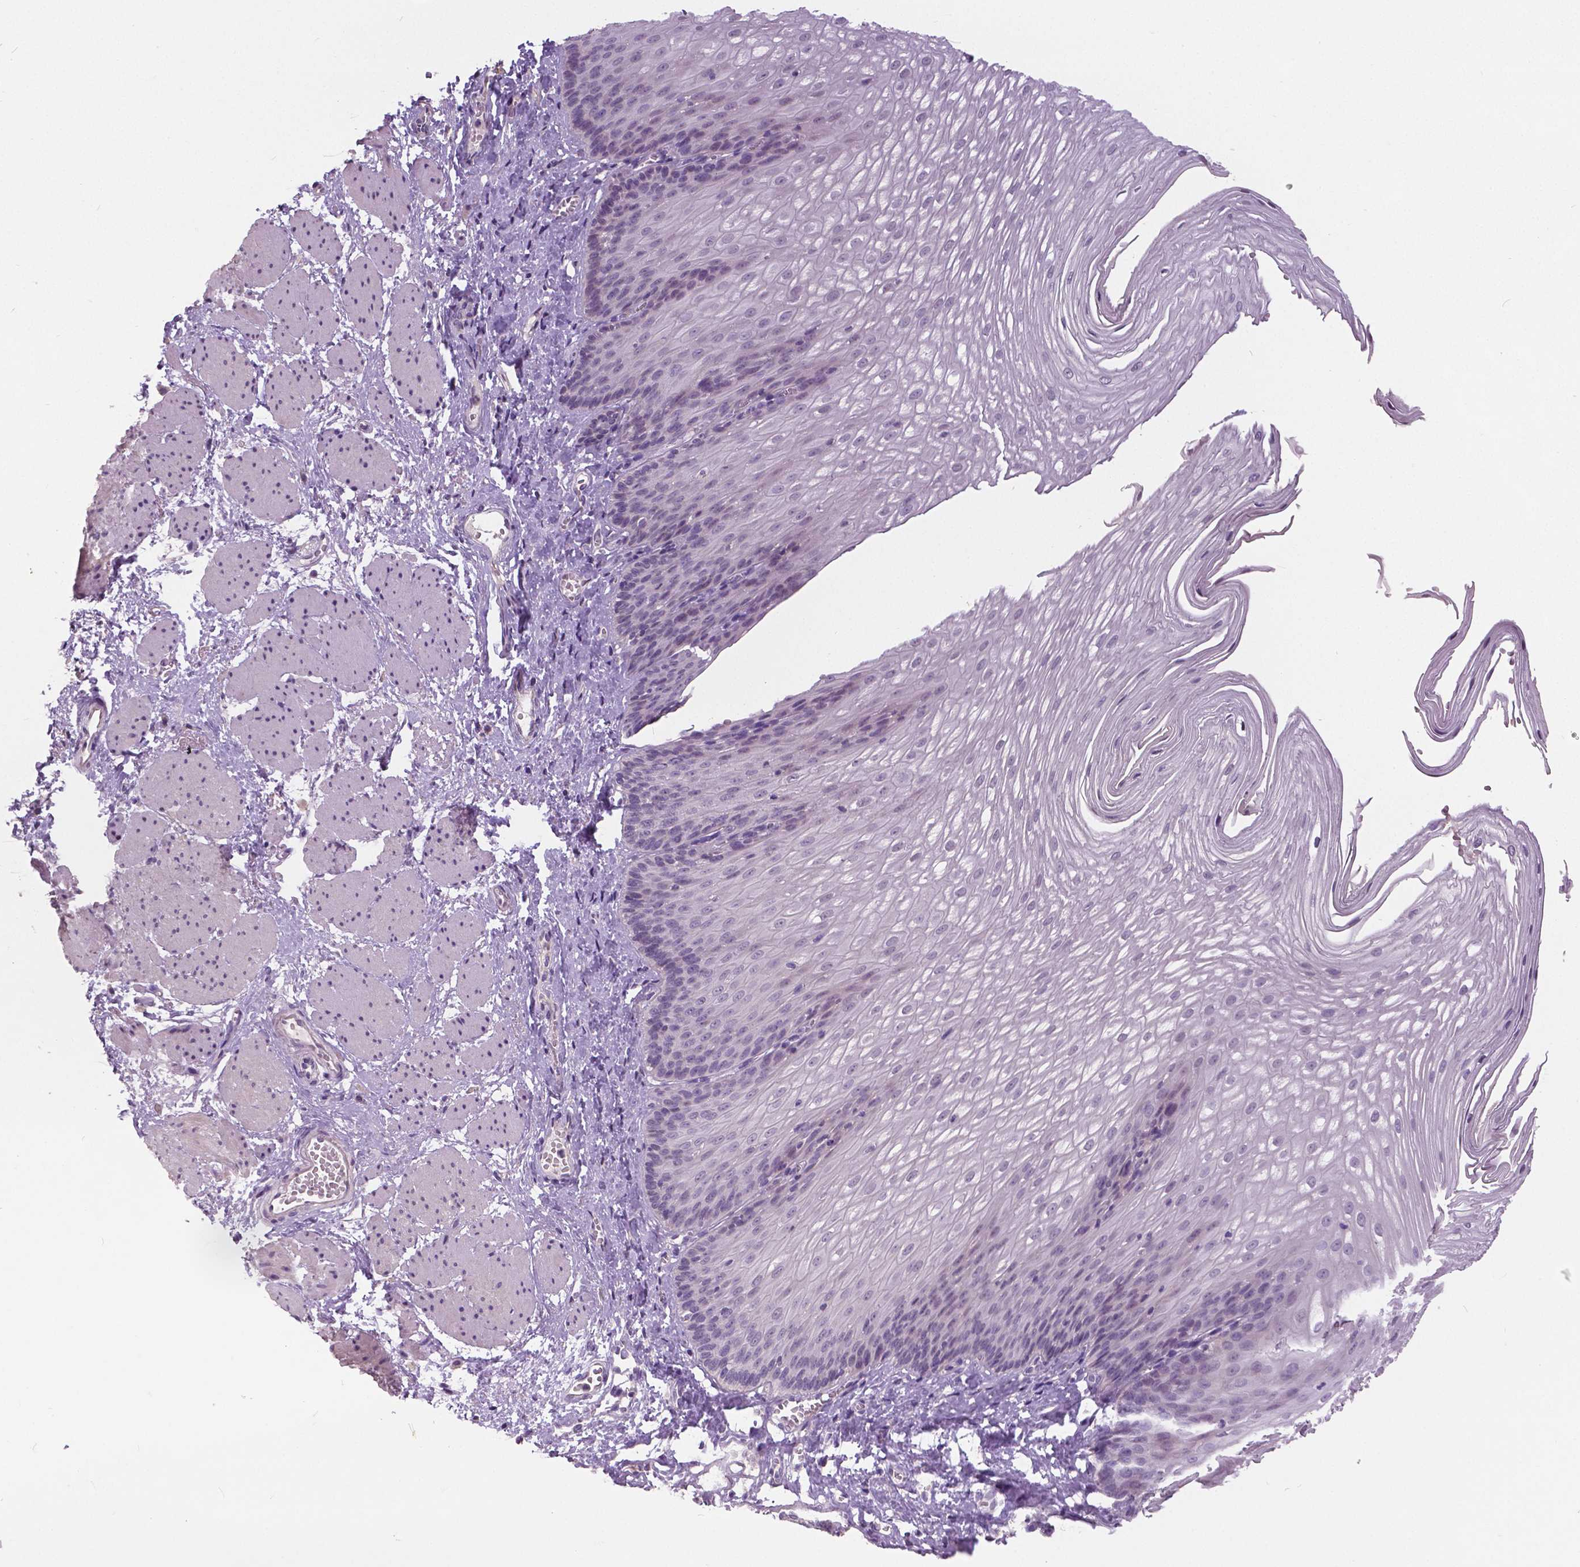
{"staining": {"intensity": "negative", "quantity": "none", "location": "none"}, "tissue": "esophagus", "cell_type": "Squamous epithelial cells", "image_type": "normal", "snomed": [{"axis": "morphology", "description": "Normal tissue, NOS"}, {"axis": "topography", "description": "Esophagus"}], "caption": "The micrograph exhibits no significant positivity in squamous epithelial cells of esophagus. (DAB (3,3'-diaminobenzidine) immunohistochemistry (IHC) visualized using brightfield microscopy, high magnification).", "gene": "FOXA1", "patient": {"sex": "male", "age": 62}}